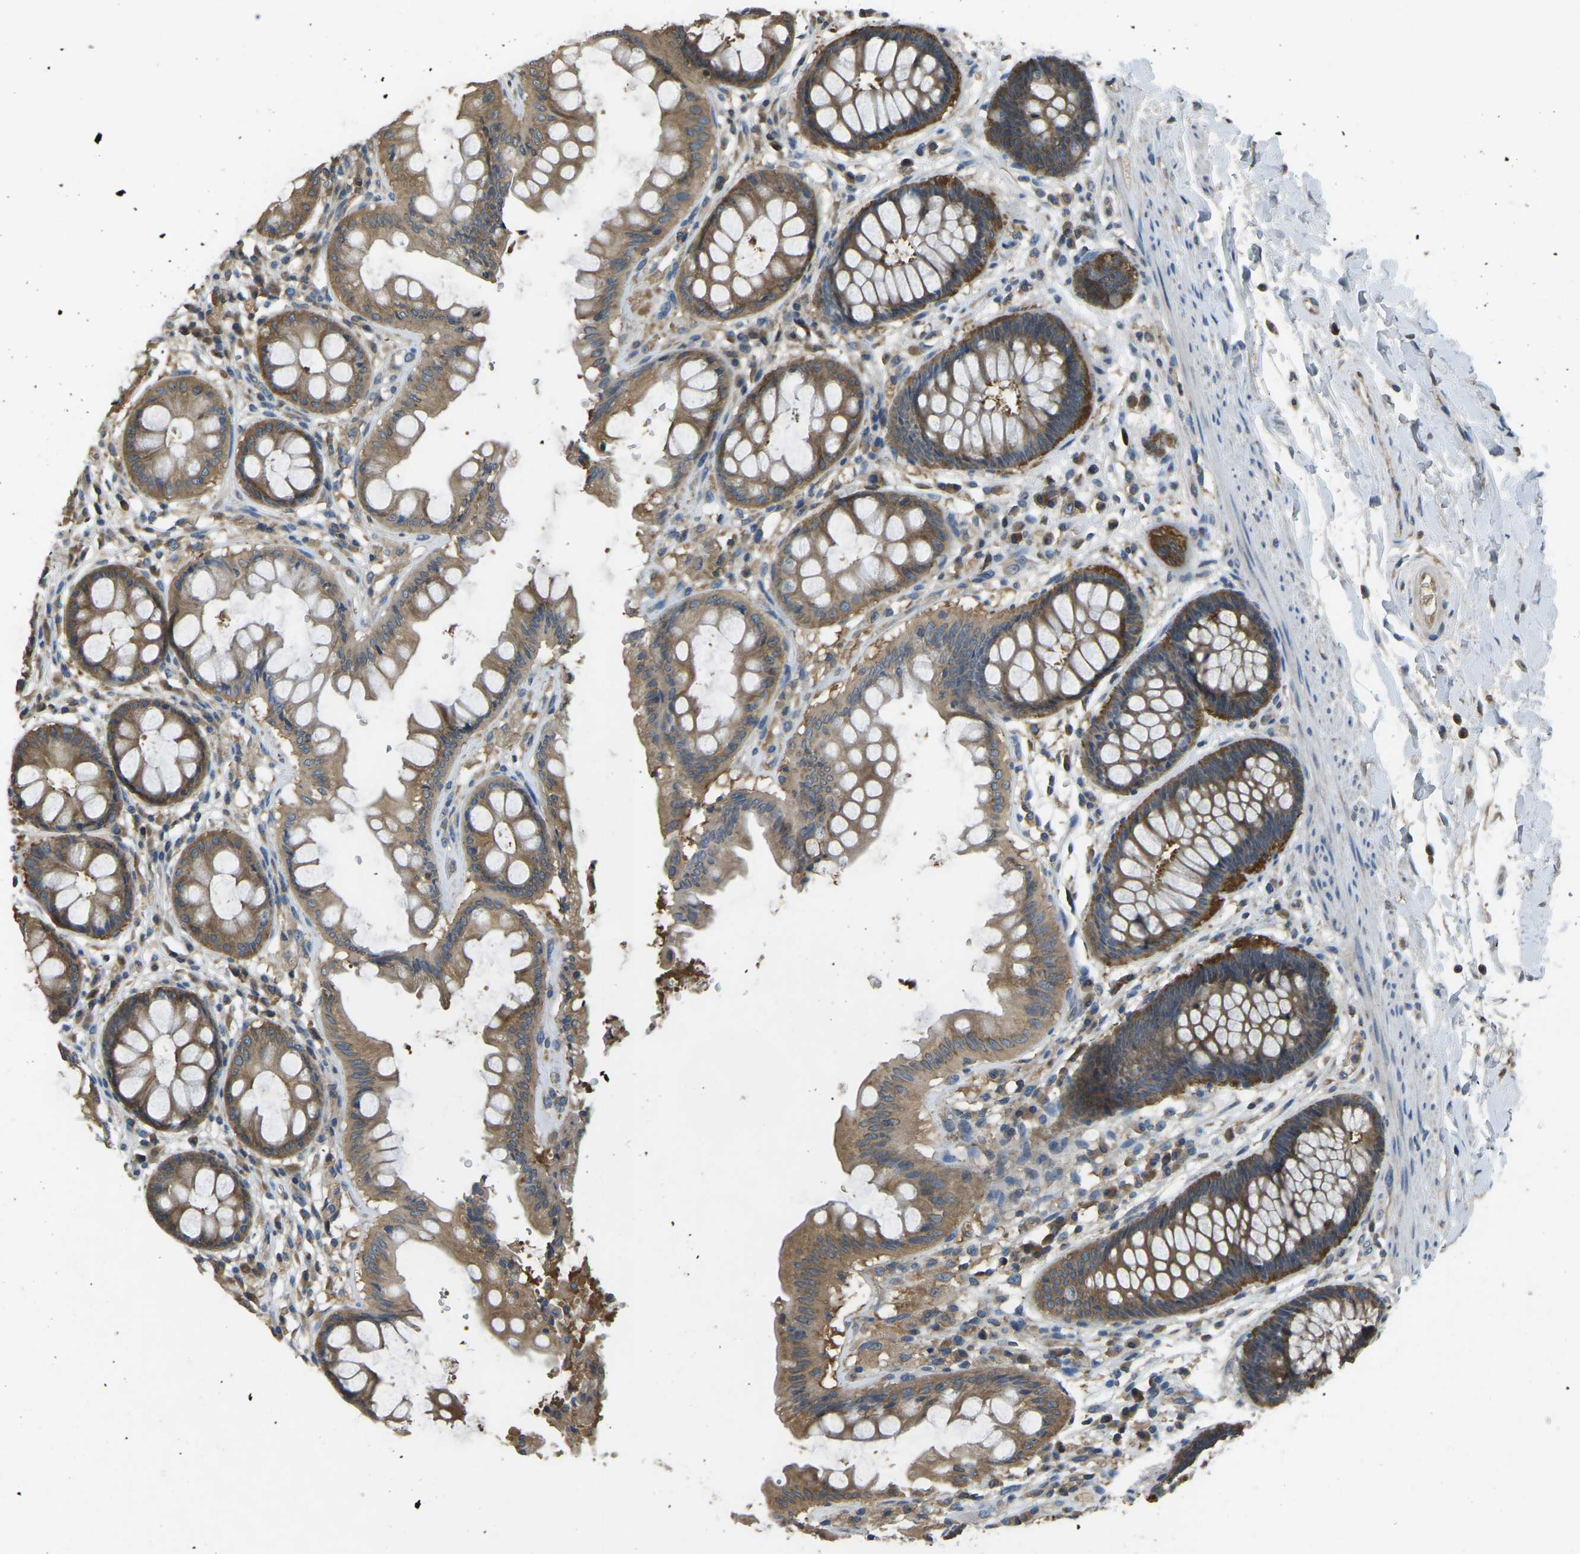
{"staining": {"intensity": "moderate", "quantity": ">75%", "location": "cytoplasmic/membranous"}, "tissue": "rectum", "cell_type": "Glandular cells", "image_type": "normal", "snomed": [{"axis": "morphology", "description": "Normal tissue, NOS"}, {"axis": "topography", "description": "Rectum"}], "caption": "Protein expression analysis of normal rectum exhibits moderate cytoplasmic/membranous positivity in about >75% of glandular cells. (brown staining indicates protein expression, while blue staining denotes nuclei).", "gene": "AIMP1", "patient": {"sex": "female", "age": 46}}